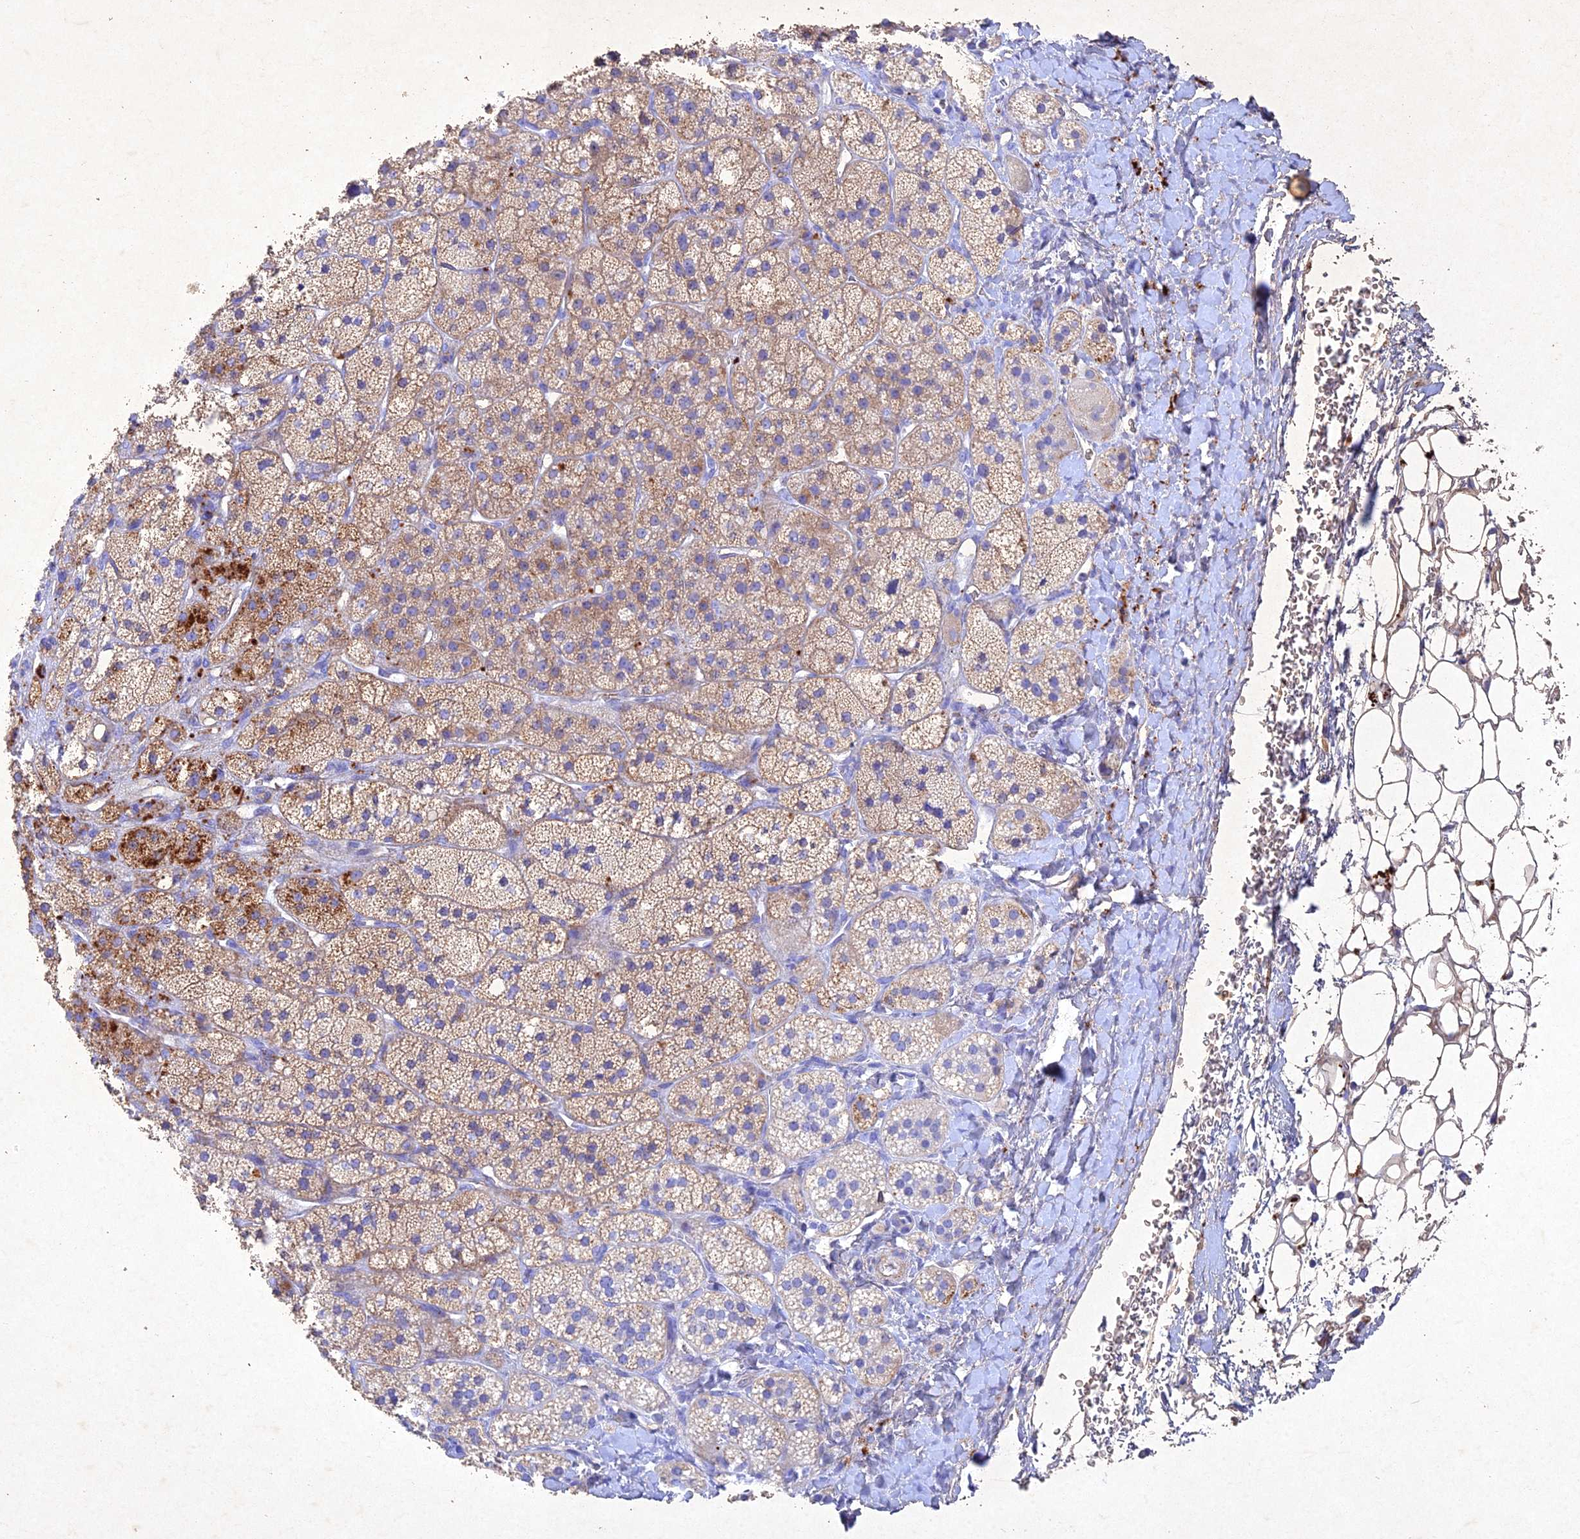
{"staining": {"intensity": "moderate", "quantity": "25%-75%", "location": "cytoplasmic/membranous"}, "tissue": "adrenal gland", "cell_type": "Glandular cells", "image_type": "normal", "snomed": [{"axis": "morphology", "description": "Normal tissue, NOS"}, {"axis": "topography", "description": "Adrenal gland"}], "caption": "IHC histopathology image of benign adrenal gland stained for a protein (brown), which displays medium levels of moderate cytoplasmic/membranous staining in approximately 25%-75% of glandular cells.", "gene": "NDUFV1", "patient": {"sex": "male", "age": 61}}